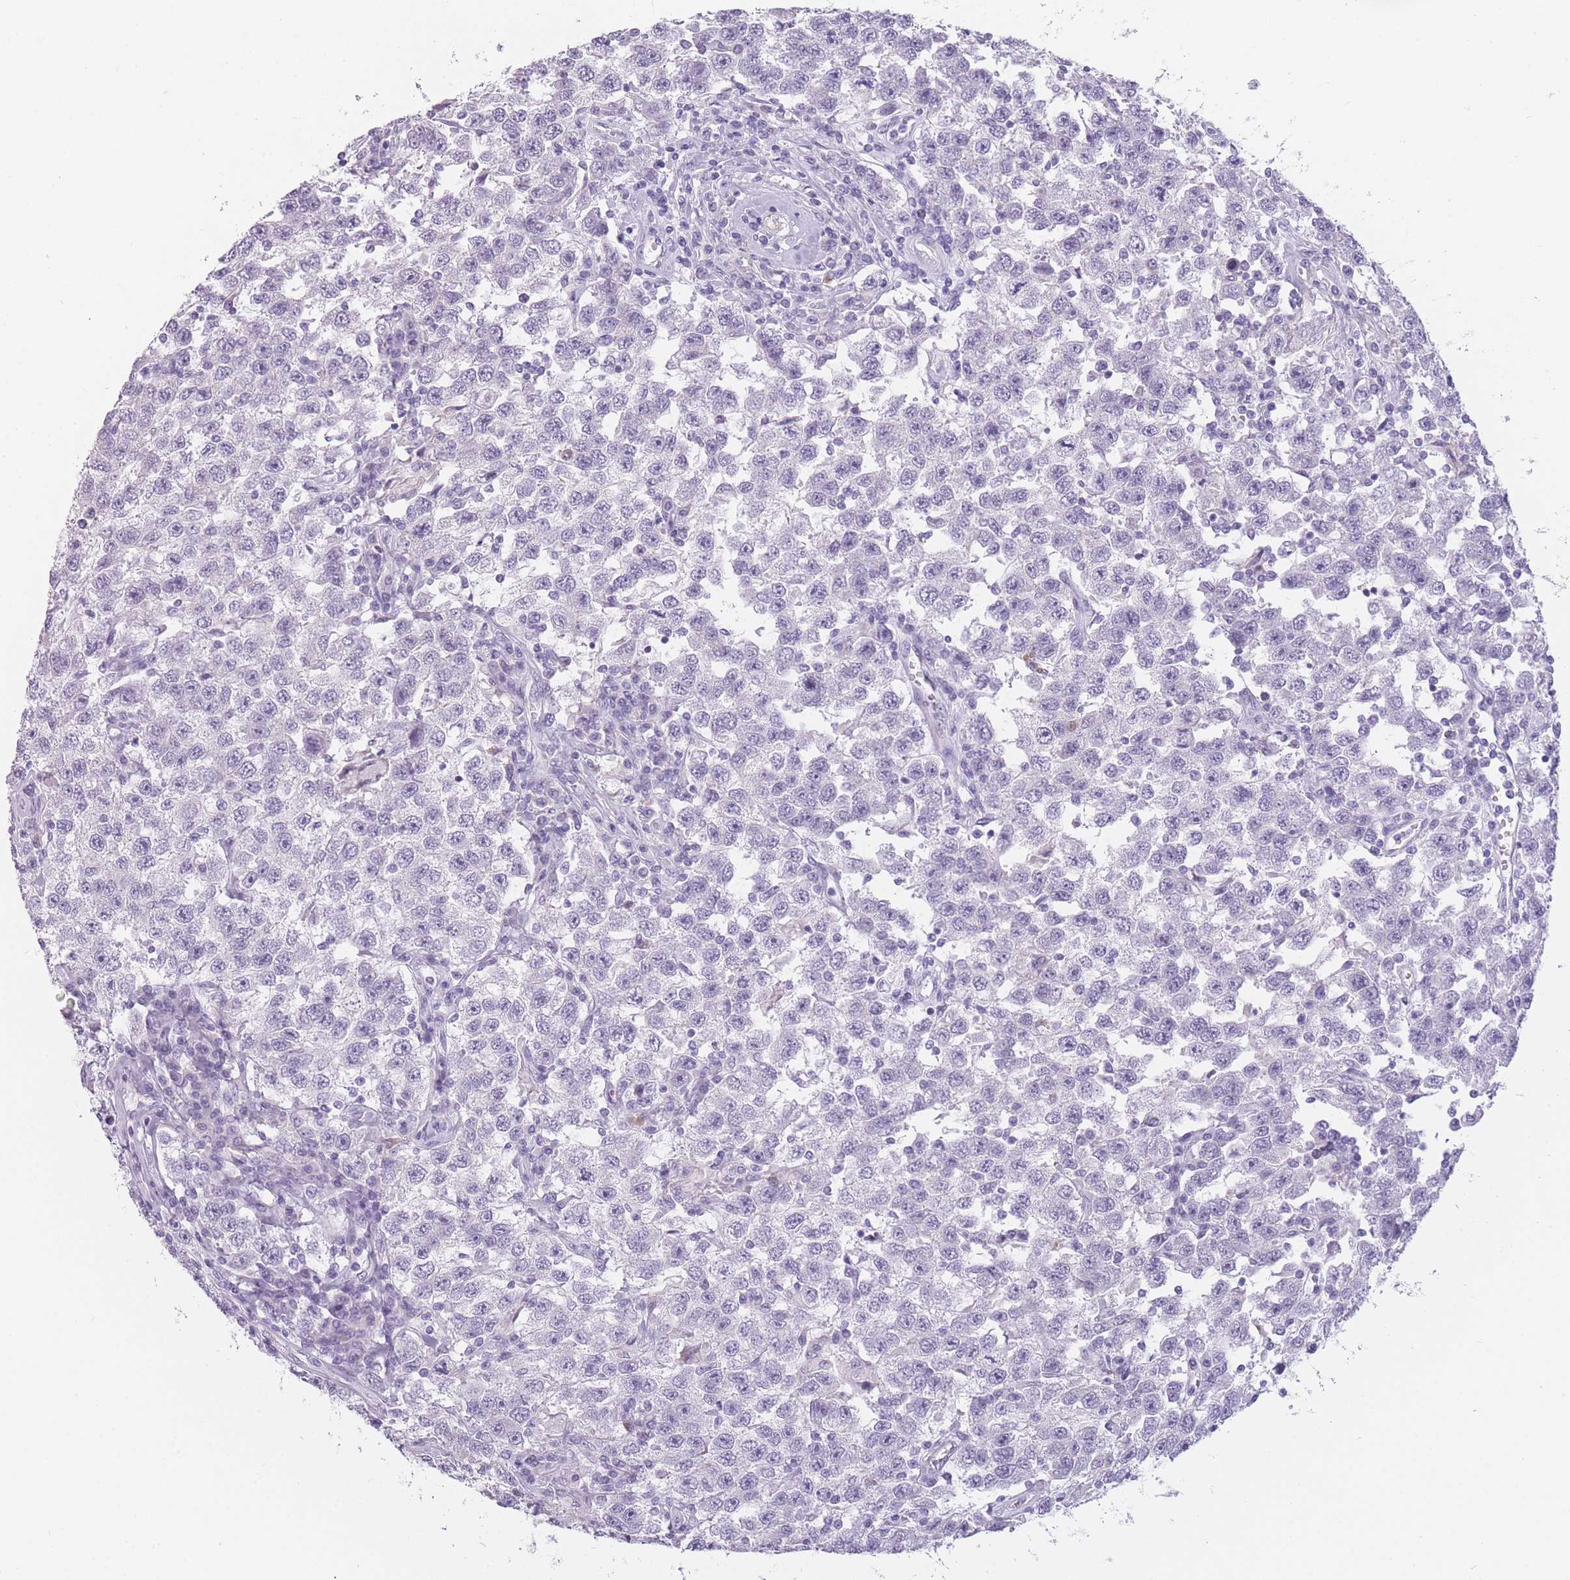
{"staining": {"intensity": "negative", "quantity": "none", "location": "none"}, "tissue": "testis cancer", "cell_type": "Tumor cells", "image_type": "cancer", "snomed": [{"axis": "morphology", "description": "Seminoma, NOS"}, {"axis": "topography", "description": "Testis"}], "caption": "Seminoma (testis) was stained to show a protein in brown. There is no significant expression in tumor cells.", "gene": "TMEM236", "patient": {"sex": "male", "age": 41}}